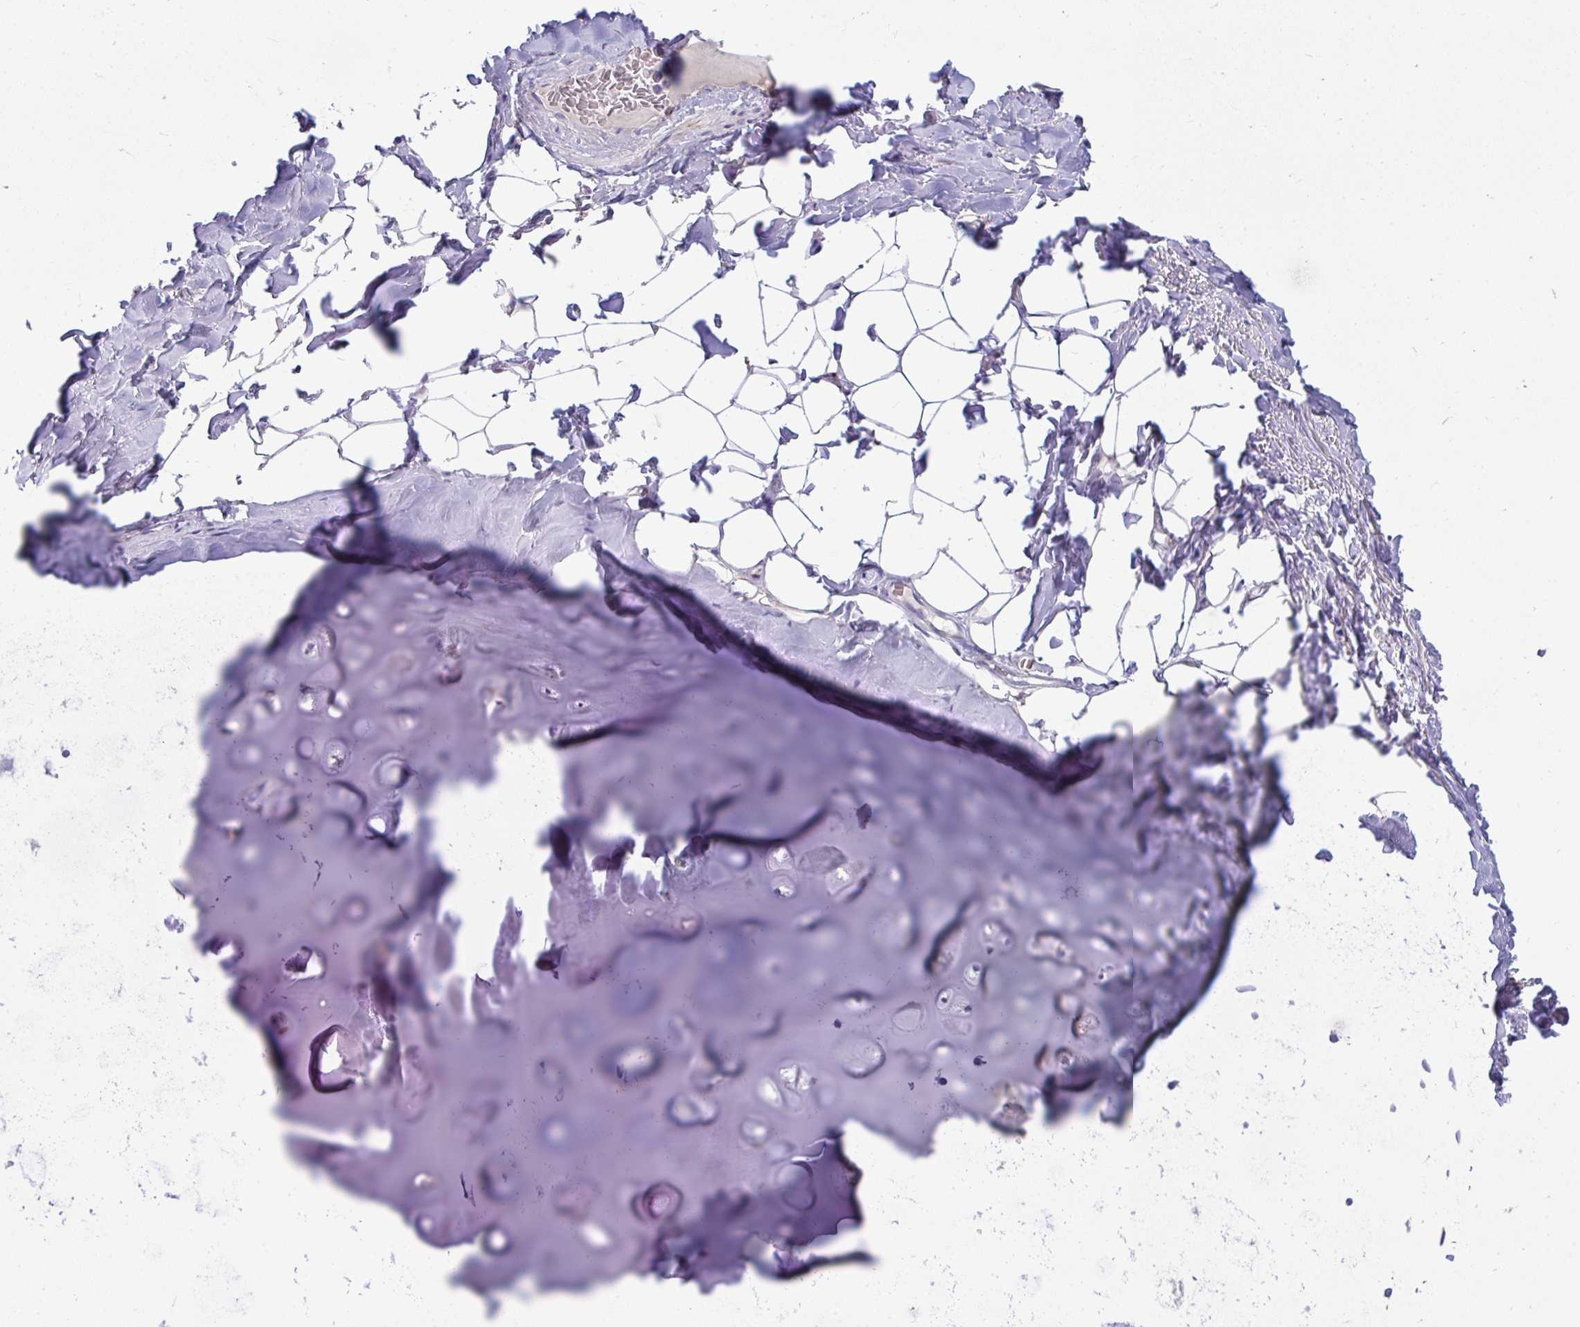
{"staining": {"intensity": "negative", "quantity": "none", "location": "none"}, "tissue": "adipose tissue", "cell_type": "Adipocytes", "image_type": "normal", "snomed": [{"axis": "morphology", "description": "Normal tissue, NOS"}, {"axis": "topography", "description": "Cartilage tissue"}, {"axis": "topography", "description": "Bronchus"}, {"axis": "topography", "description": "Peripheral nerve tissue"}], "caption": "IHC micrograph of normal adipose tissue stained for a protein (brown), which demonstrates no expression in adipocytes.", "gene": "PIGZ", "patient": {"sex": "male", "age": 67}}